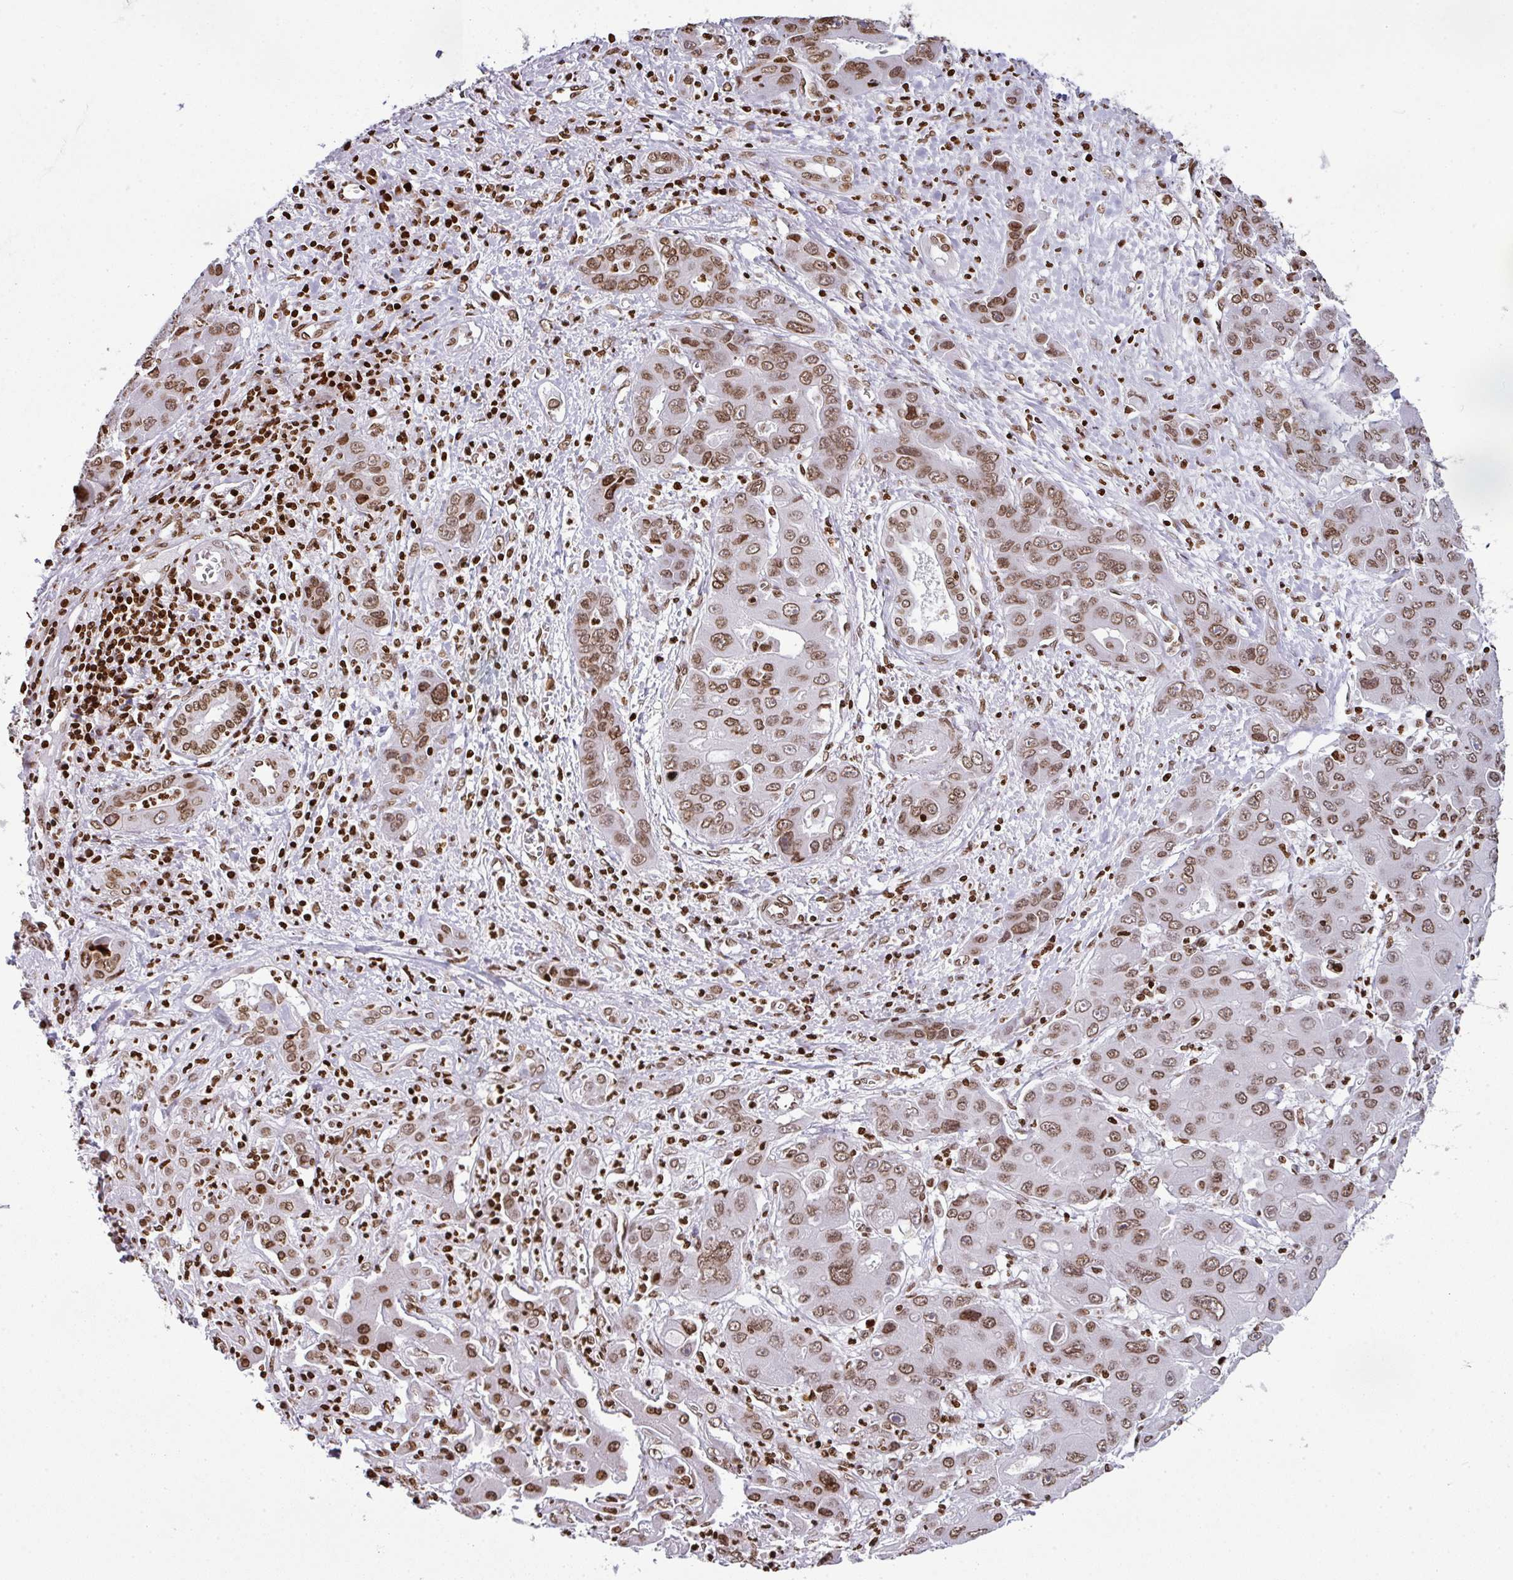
{"staining": {"intensity": "moderate", "quantity": ">75%", "location": "nuclear"}, "tissue": "liver cancer", "cell_type": "Tumor cells", "image_type": "cancer", "snomed": [{"axis": "morphology", "description": "Cholangiocarcinoma"}, {"axis": "topography", "description": "Liver"}], "caption": "Moderate nuclear staining is identified in approximately >75% of tumor cells in liver cancer.", "gene": "RASL11A", "patient": {"sex": "male", "age": 67}}